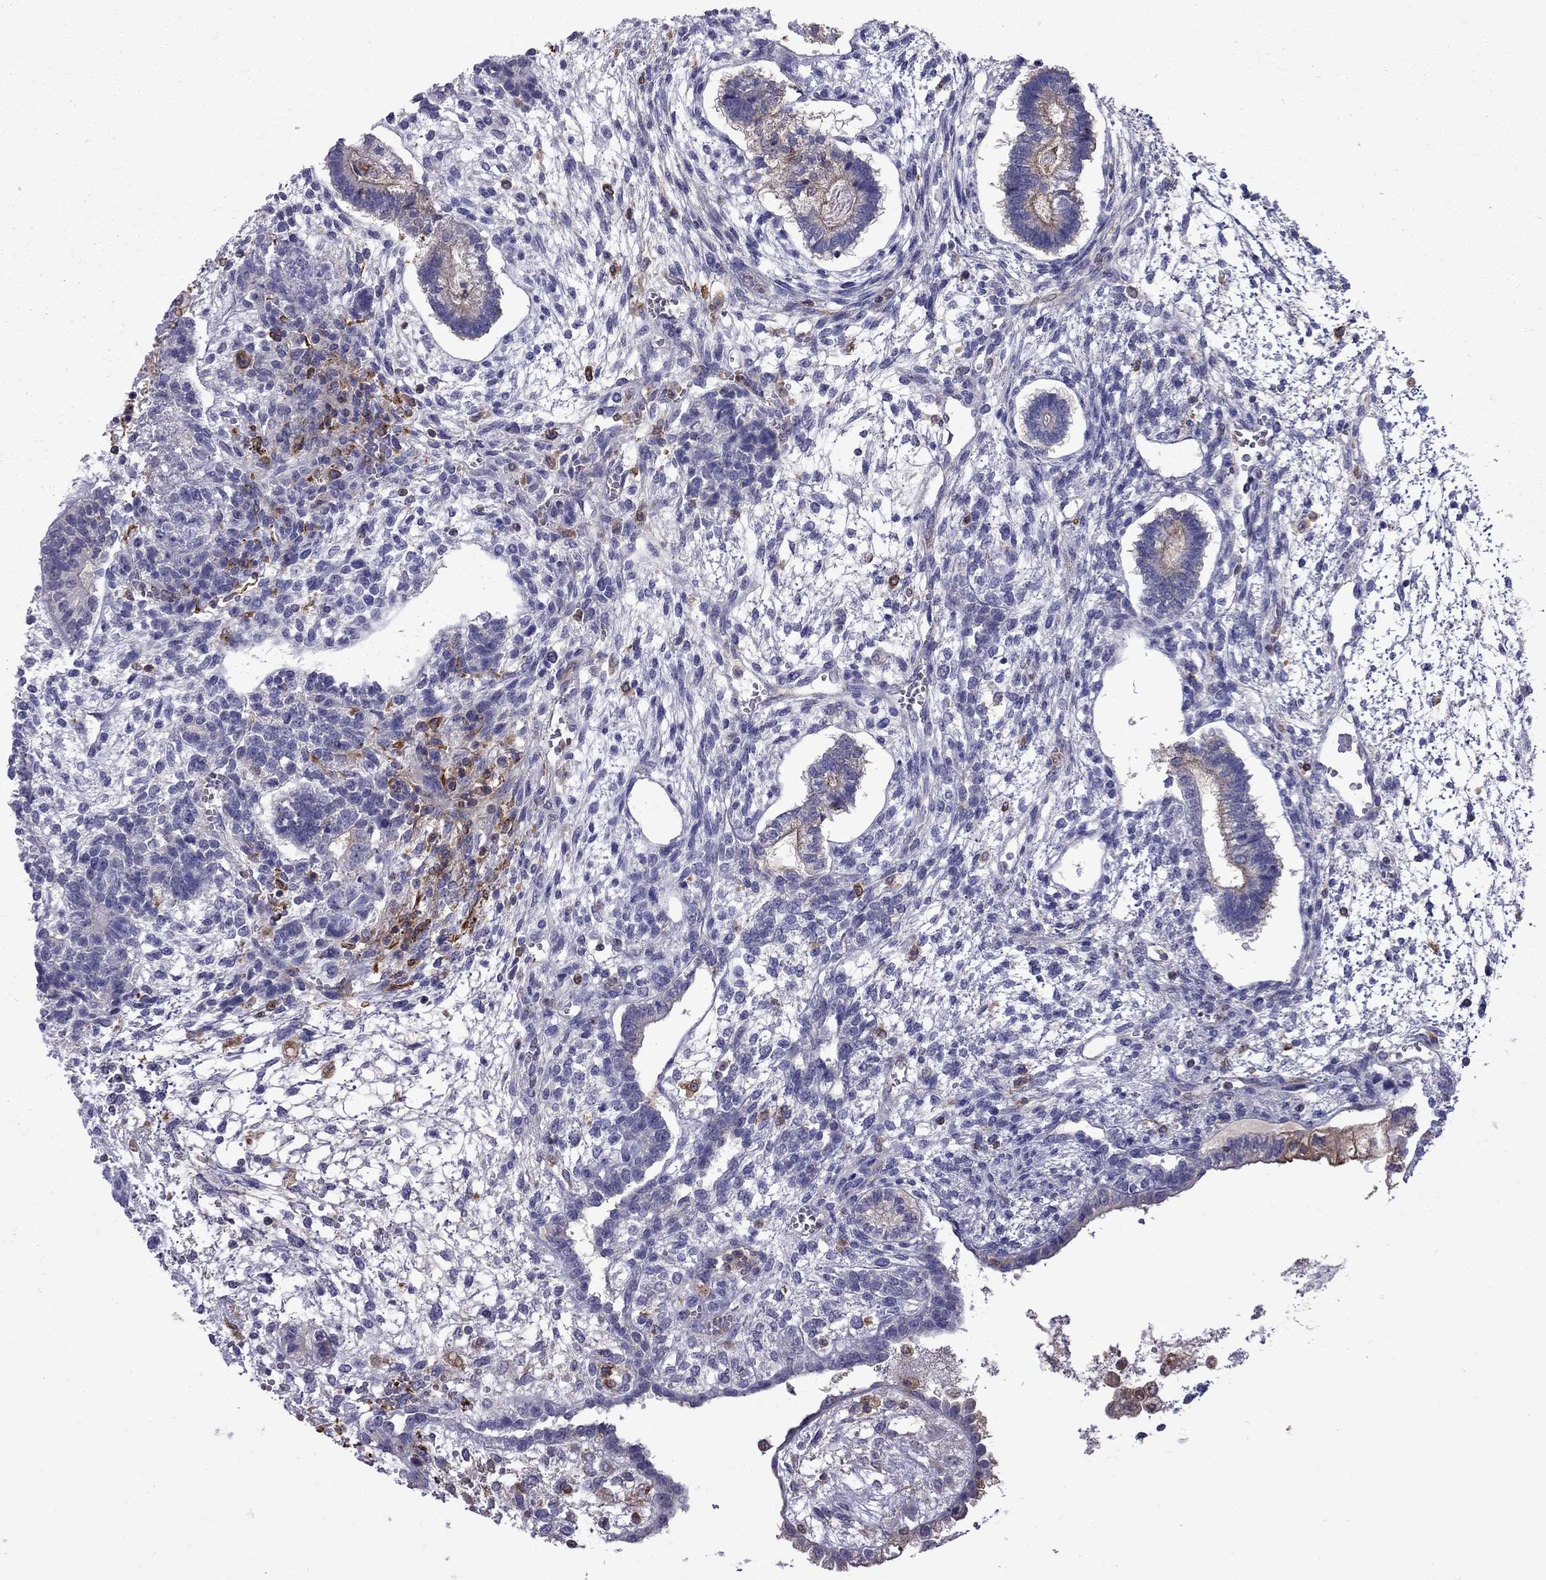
{"staining": {"intensity": "moderate", "quantity": "<25%", "location": "cytoplasmic/membranous"}, "tissue": "testis cancer", "cell_type": "Tumor cells", "image_type": "cancer", "snomed": [{"axis": "morphology", "description": "Carcinoma, Embryonal, NOS"}, {"axis": "topography", "description": "Testis"}], "caption": "Testis cancer (embryonal carcinoma) tissue demonstrates moderate cytoplasmic/membranous staining in approximately <25% of tumor cells Immunohistochemistry (ihc) stains the protein in brown and the nuclei are stained blue.", "gene": "EIF4E3", "patient": {"sex": "male", "age": 37}}